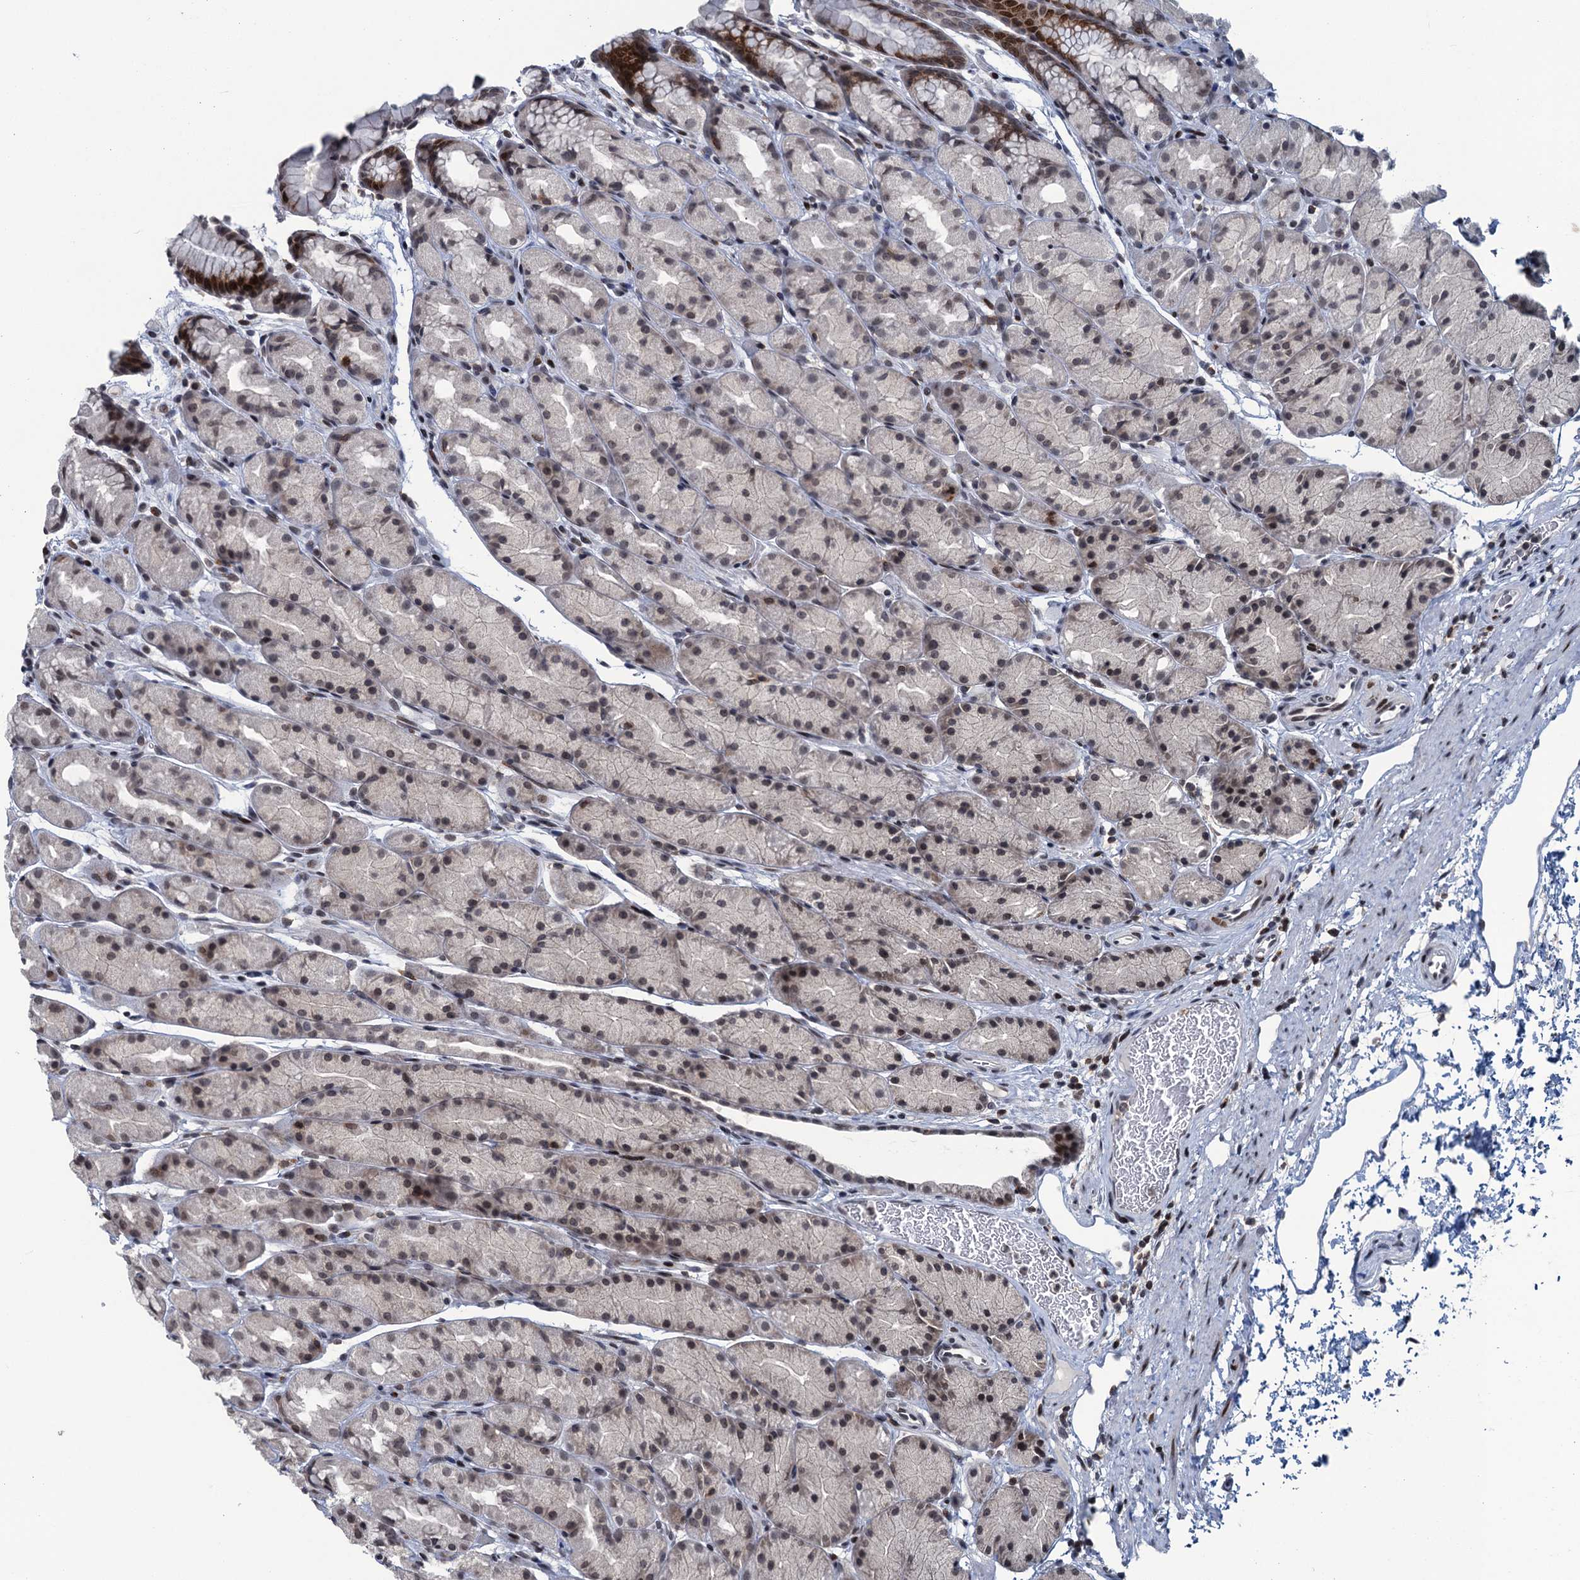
{"staining": {"intensity": "moderate", "quantity": "<25%", "location": "cytoplasmic/membranous,nuclear"}, "tissue": "stomach", "cell_type": "Glandular cells", "image_type": "normal", "snomed": [{"axis": "morphology", "description": "Normal tissue, NOS"}, {"axis": "topography", "description": "Stomach, upper"}, {"axis": "topography", "description": "Stomach"}], "caption": "Immunohistochemical staining of benign stomach displays moderate cytoplasmic/membranous,nuclear protein staining in about <25% of glandular cells. The protein of interest is stained brown, and the nuclei are stained in blue (DAB (3,3'-diaminobenzidine) IHC with brightfield microscopy, high magnification).", "gene": "FYB1", "patient": {"sex": "male", "age": 47}}